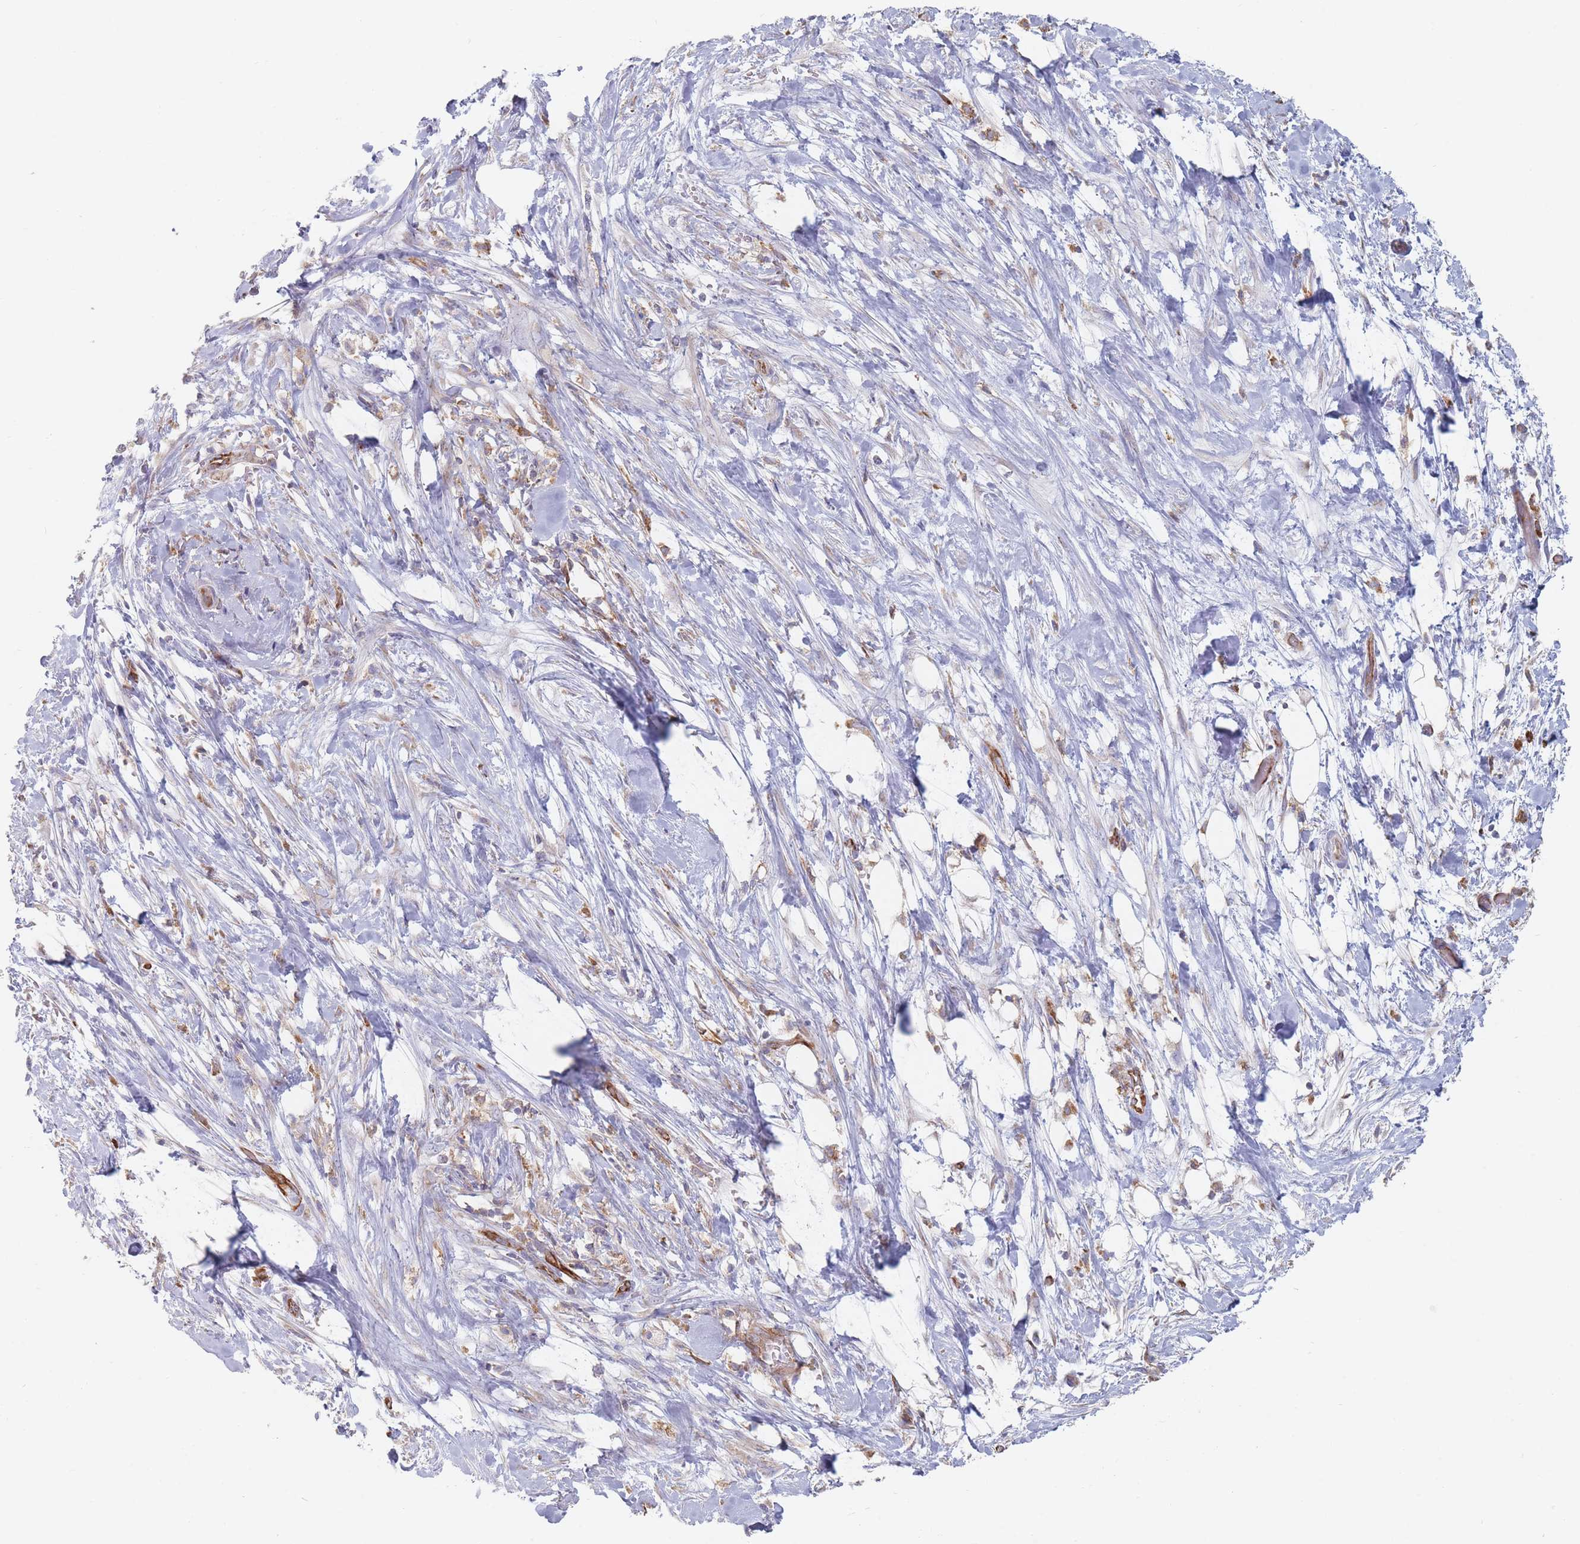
{"staining": {"intensity": "moderate", "quantity": "<25%", "location": "cytoplasmic/membranous"}, "tissue": "pancreatic cancer", "cell_type": "Tumor cells", "image_type": "cancer", "snomed": [{"axis": "morphology", "description": "Adenocarcinoma, NOS"}, {"axis": "topography", "description": "Pancreas"}], "caption": "A micrograph of human pancreatic cancer (adenocarcinoma) stained for a protein demonstrates moderate cytoplasmic/membranous brown staining in tumor cells.", "gene": "MAP1S", "patient": {"sex": "male", "age": 44}}